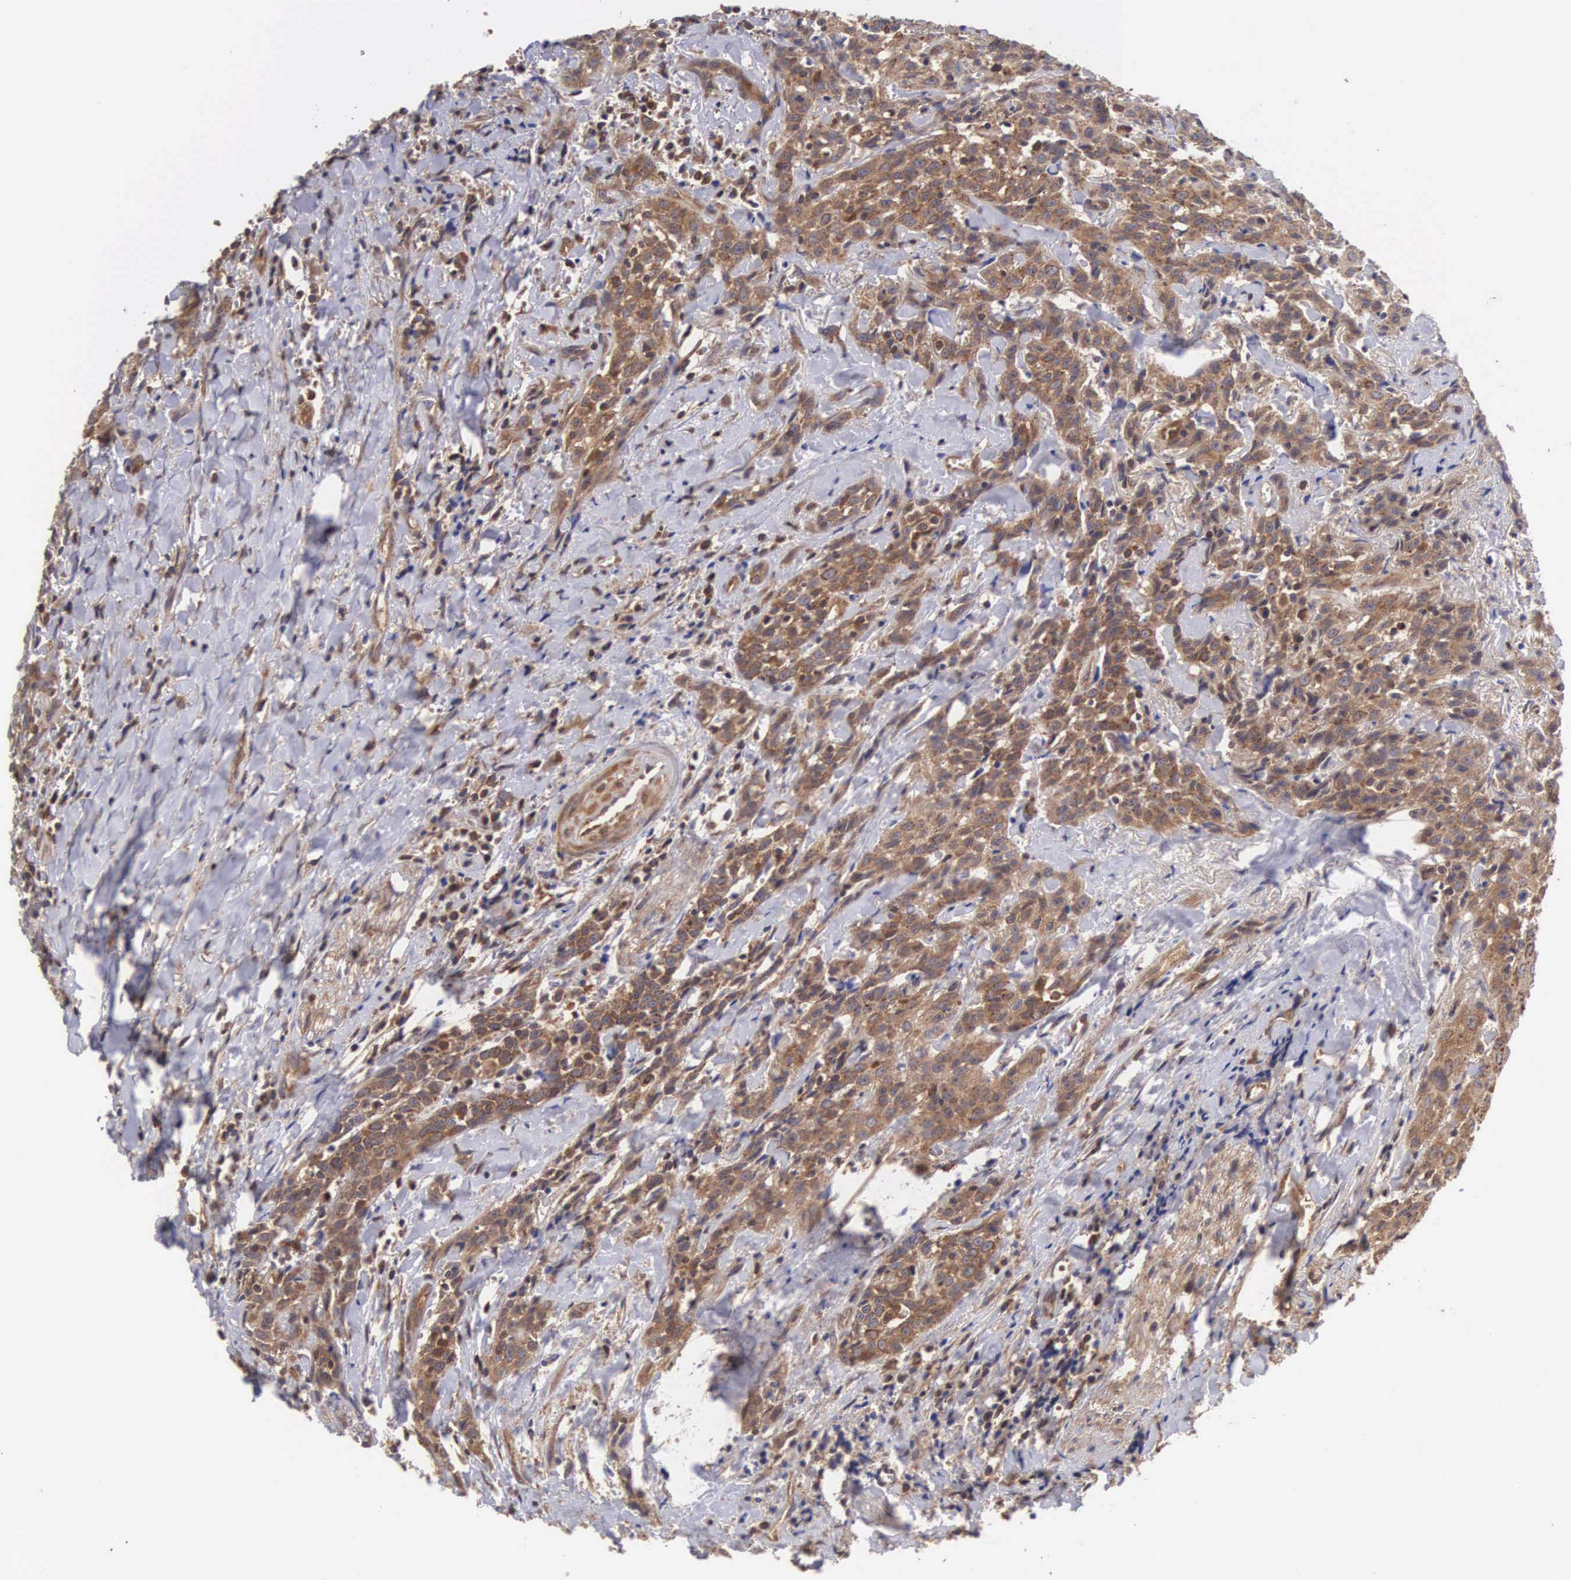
{"staining": {"intensity": "moderate", "quantity": ">75%", "location": "cytoplasmic/membranous"}, "tissue": "head and neck cancer", "cell_type": "Tumor cells", "image_type": "cancer", "snomed": [{"axis": "morphology", "description": "Squamous cell carcinoma, NOS"}, {"axis": "topography", "description": "Oral tissue"}, {"axis": "topography", "description": "Head-Neck"}], "caption": "Brown immunohistochemical staining in human head and neck cancer (squamous cell carcinoma) demonstrates moderate cytoplasmic/membranous staining in approximately >75% of tumor cells. The protein is shown in brown color, while the nuclei are stained blue.", "gene": "DHRS1", "patient": {"sex": "female", "age": 82}}